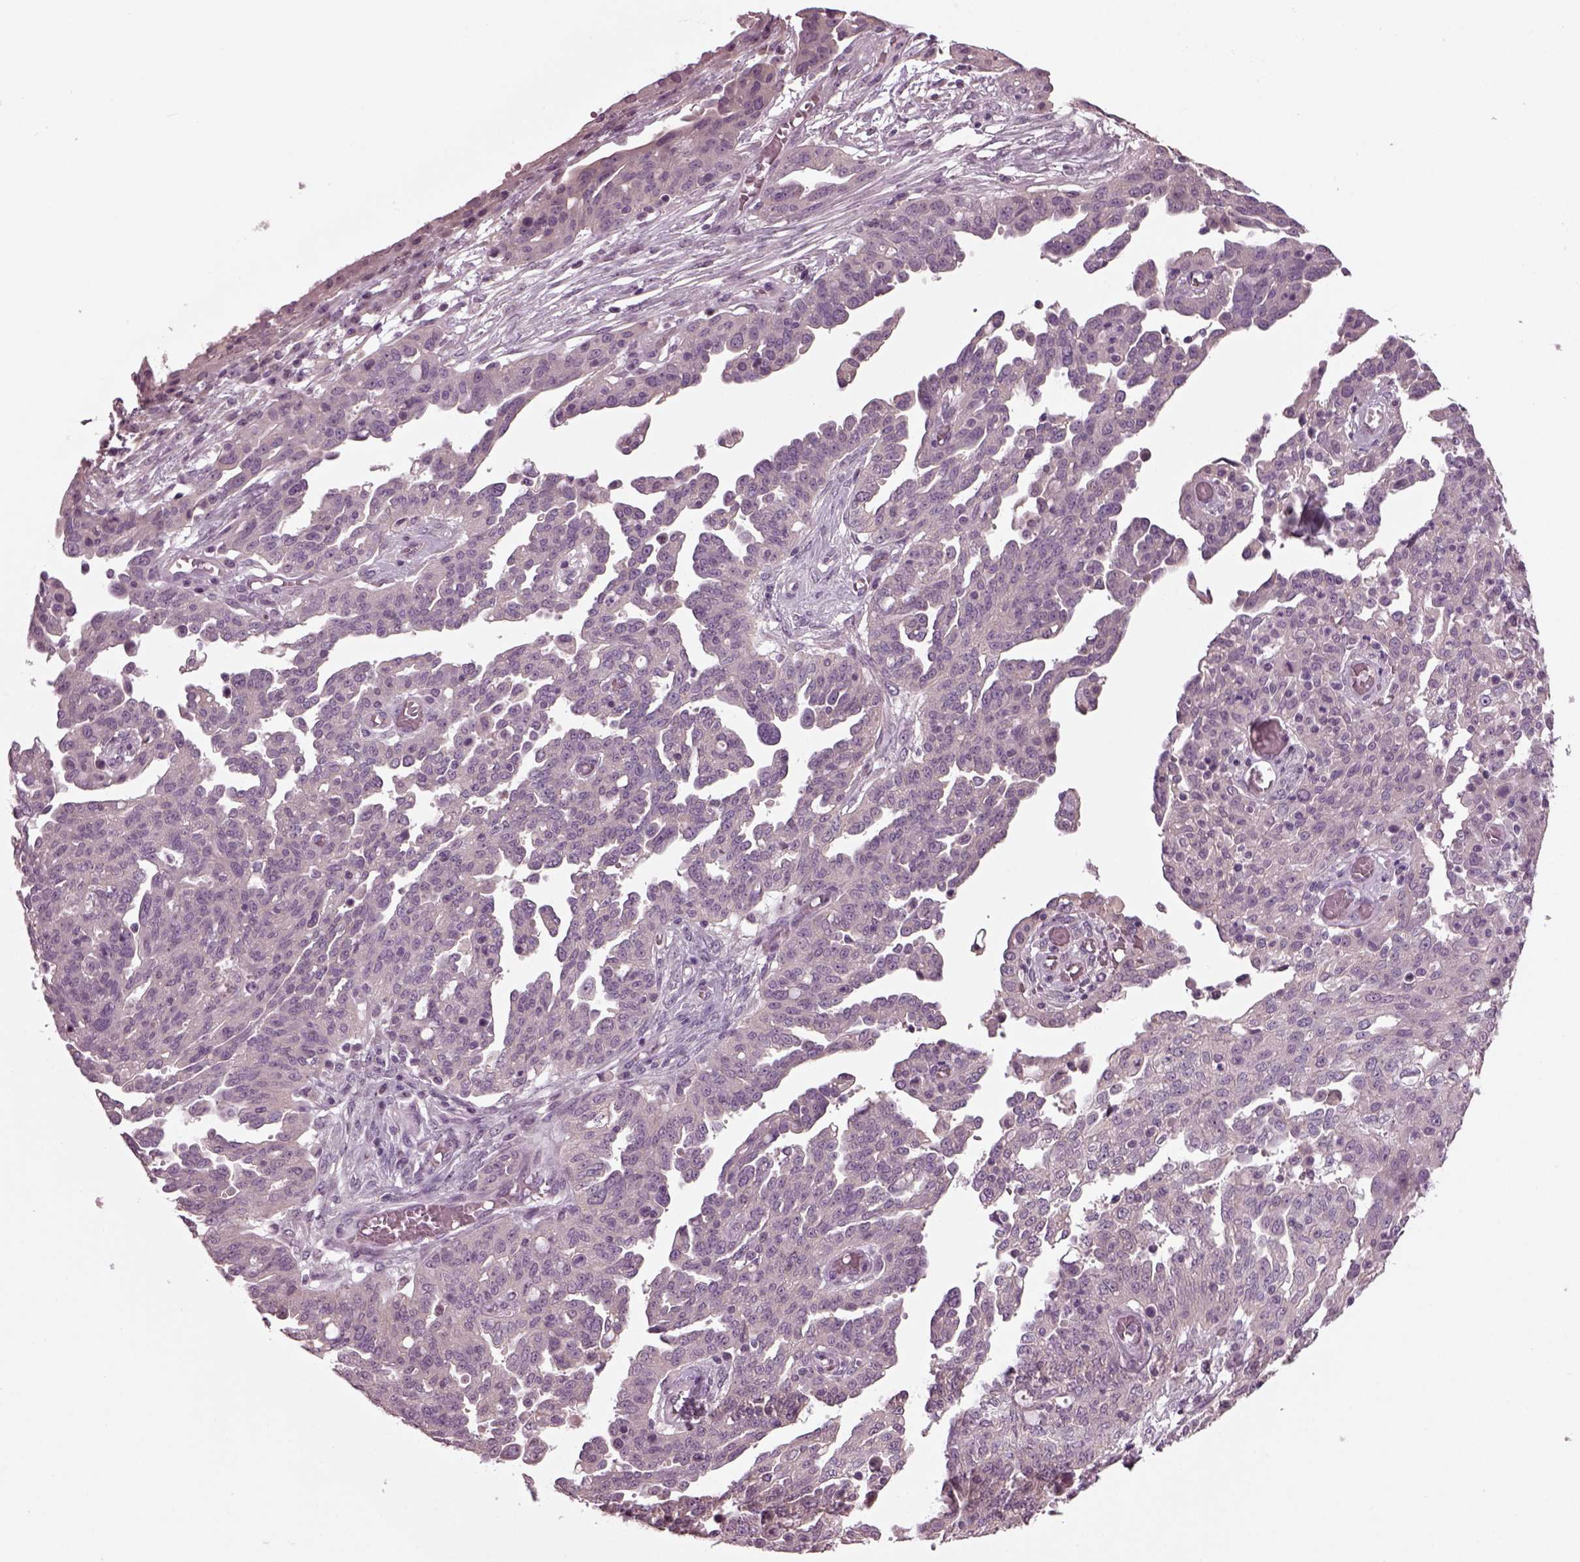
{"staining": {"intensity": "negative", "quantity": "none", "location": "none"}, "tissue": "ovarian cancer", "cell_type": "Tumor cells", "image_type": "cancer", "snomed": [{"axis": "morphology", "description": "Cystadenocarcinoma, serous, NOS"}, {"axis": "topography", "description": "Ovary"}], "caption": "Ovarian cancer (serous cystadenocarcinoma) was stained to show a protein in brown. There is no significant positivity in tumor cells.", "gene": "CLCN4", "patient": {"sex": "female", "age": 67}}